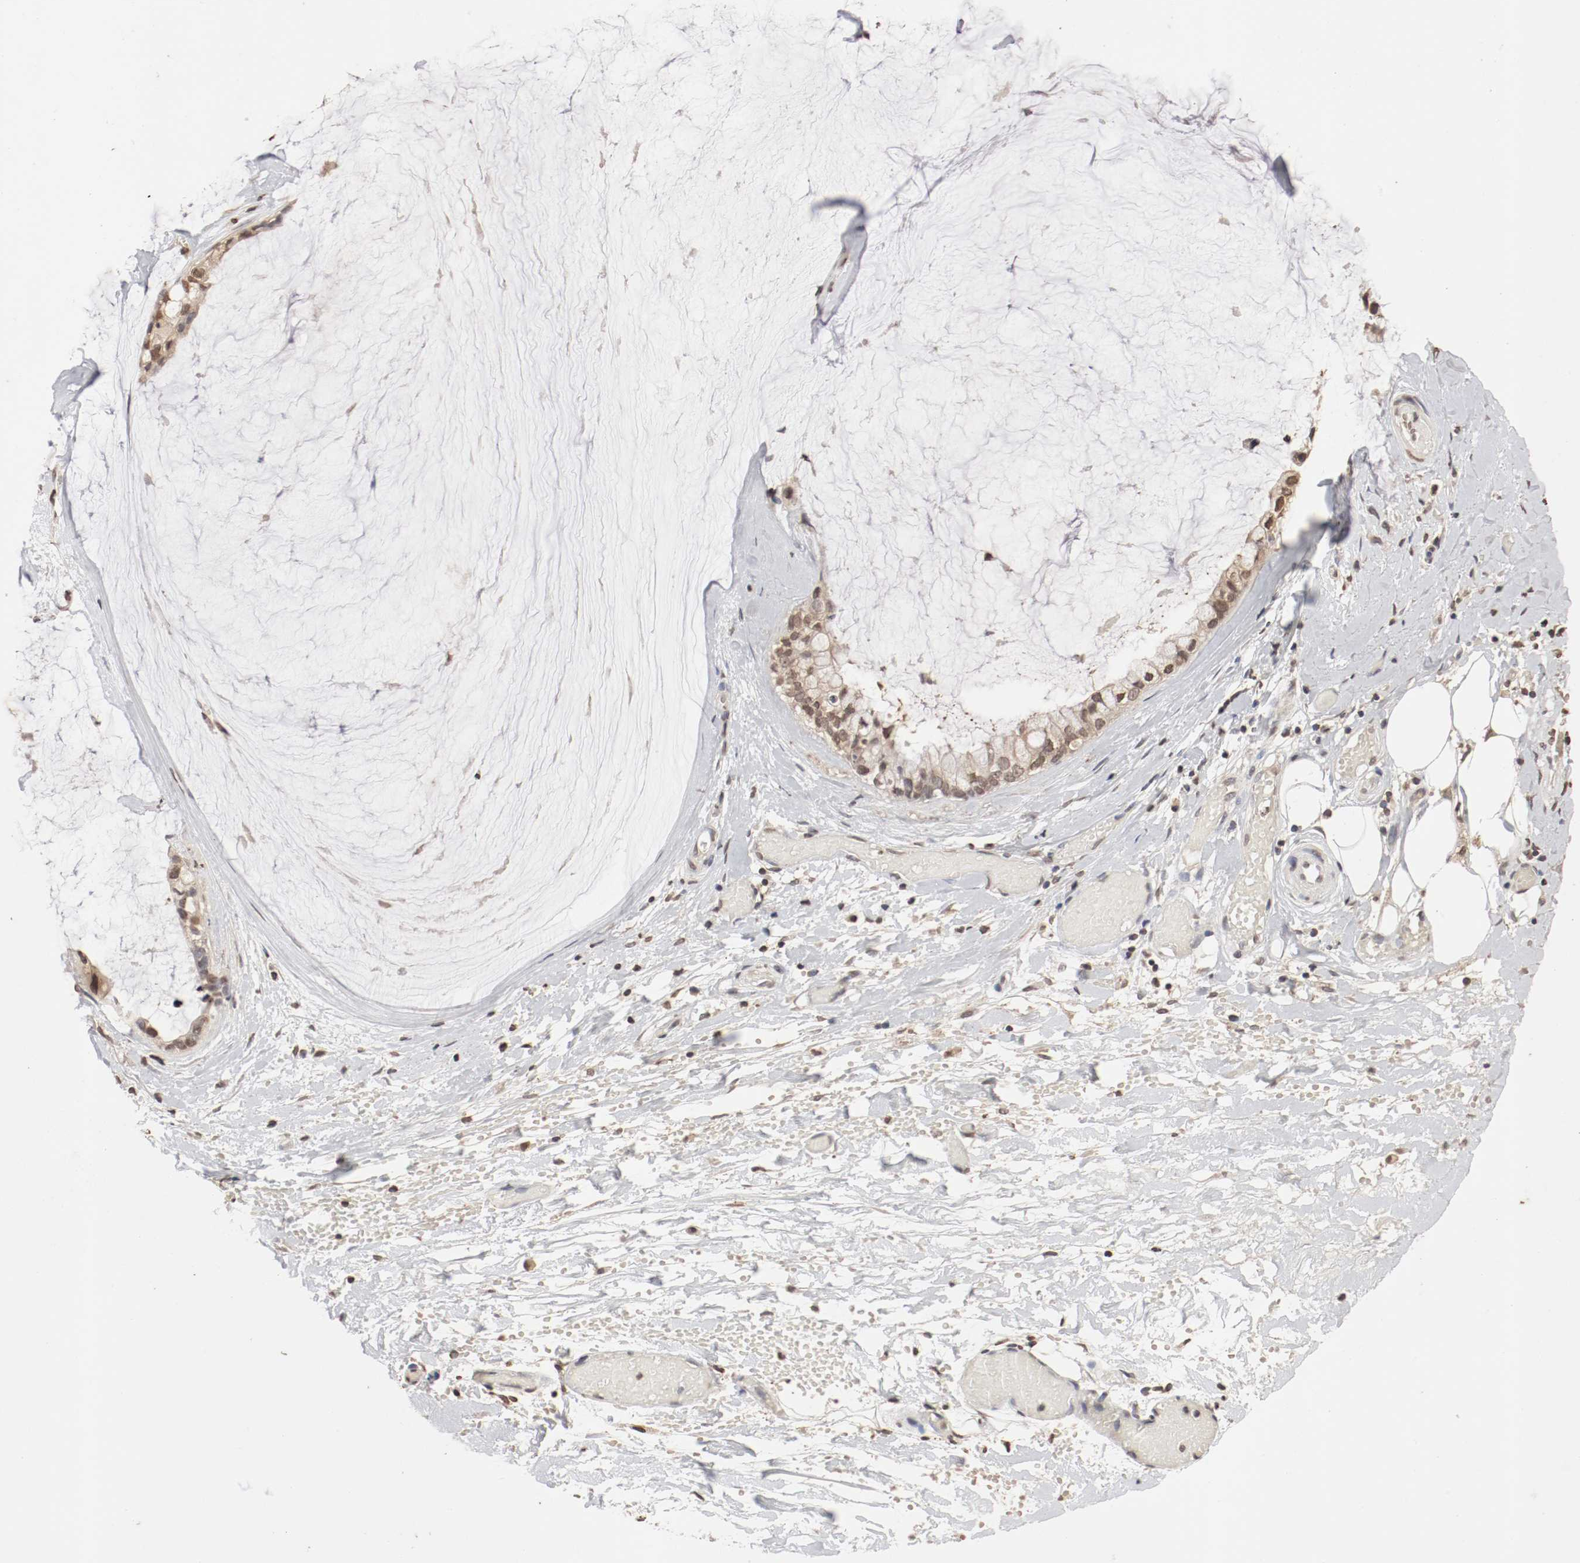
{"staining": {"intensity": "weak", "quantity": ">75%", "location": "cytoplasmic/membranous,nuclear"}, "tissue": "ovarian cancer", "cell_type": "Tumor cells", "image_type": "cancer", "snomed": [{"axis": "morphology", "description": "Cystadenocarcinoma, mucinous, NOS"}, {"axis": "topography", "description": "Ovary"}], "caption": "Immunohistochemical staining of human ovarian mucinous cystadenocarcinoma exhibits low levels of weak cytoplasmic/membranous and nuclear protein positivity in about >75% of tumor cells.", "gene": "WASL", "patient": {"sex": "female", "age": 39}}